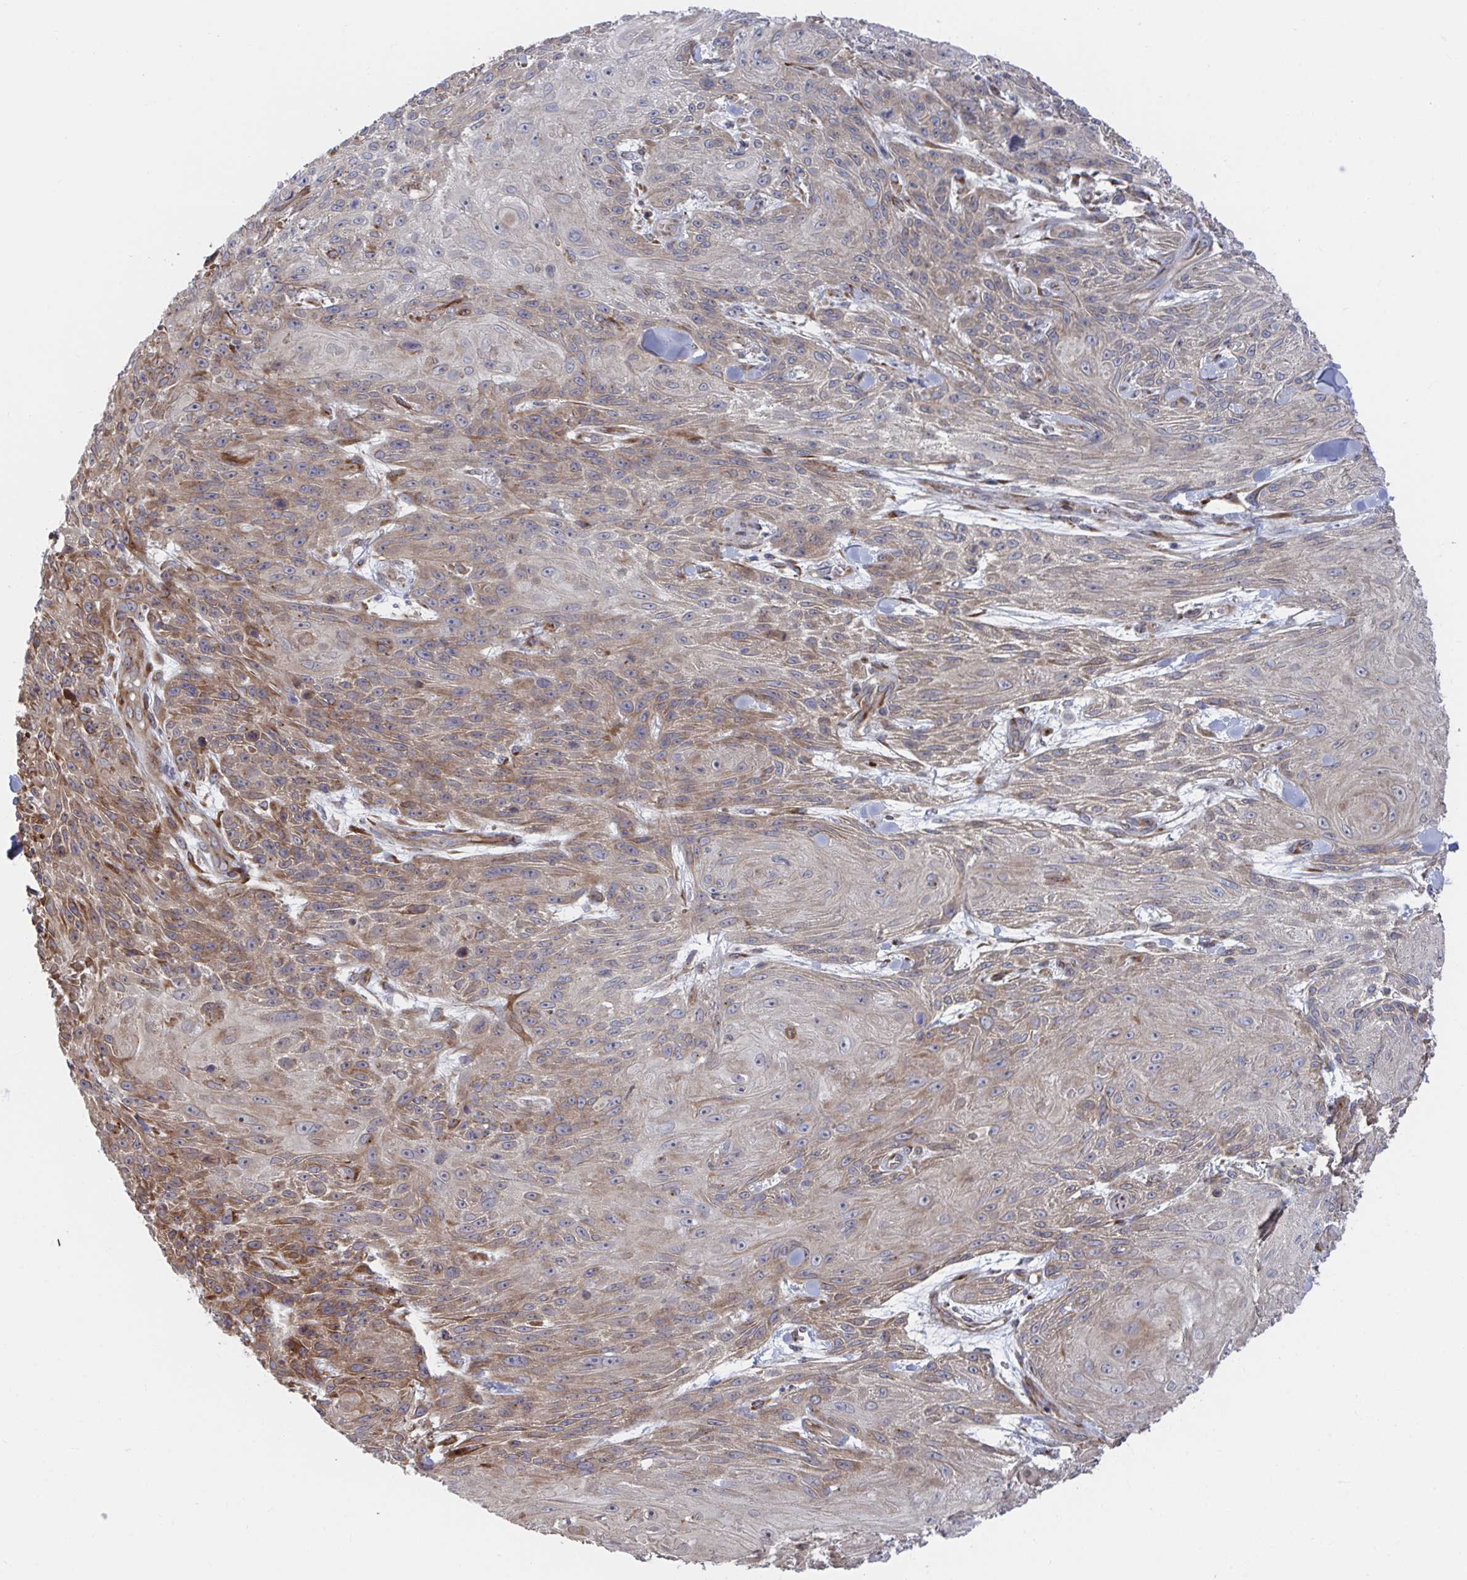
{"staining": {"intensity": "moderate", "quantity": "25%-75%", "location": "cytoplasmic/membranous"}, "tissue": "skin cancer", "cell_type": "Tumor cells", "image_type": "cancer", "snomed": [{"axis": "morphology", "description": "Squamous cell carcinoma, NOS"}, {"axis": "topography", "description": "Skin"}], "caption": "This is an image of immunohistochemistry staining of skin squamous cell carcinoma, which shows moderate staining in the cytoplasmic/membranous of tumor cells.", "gene": "FJX1", "patient": {"sex": "male", "age": 88}}